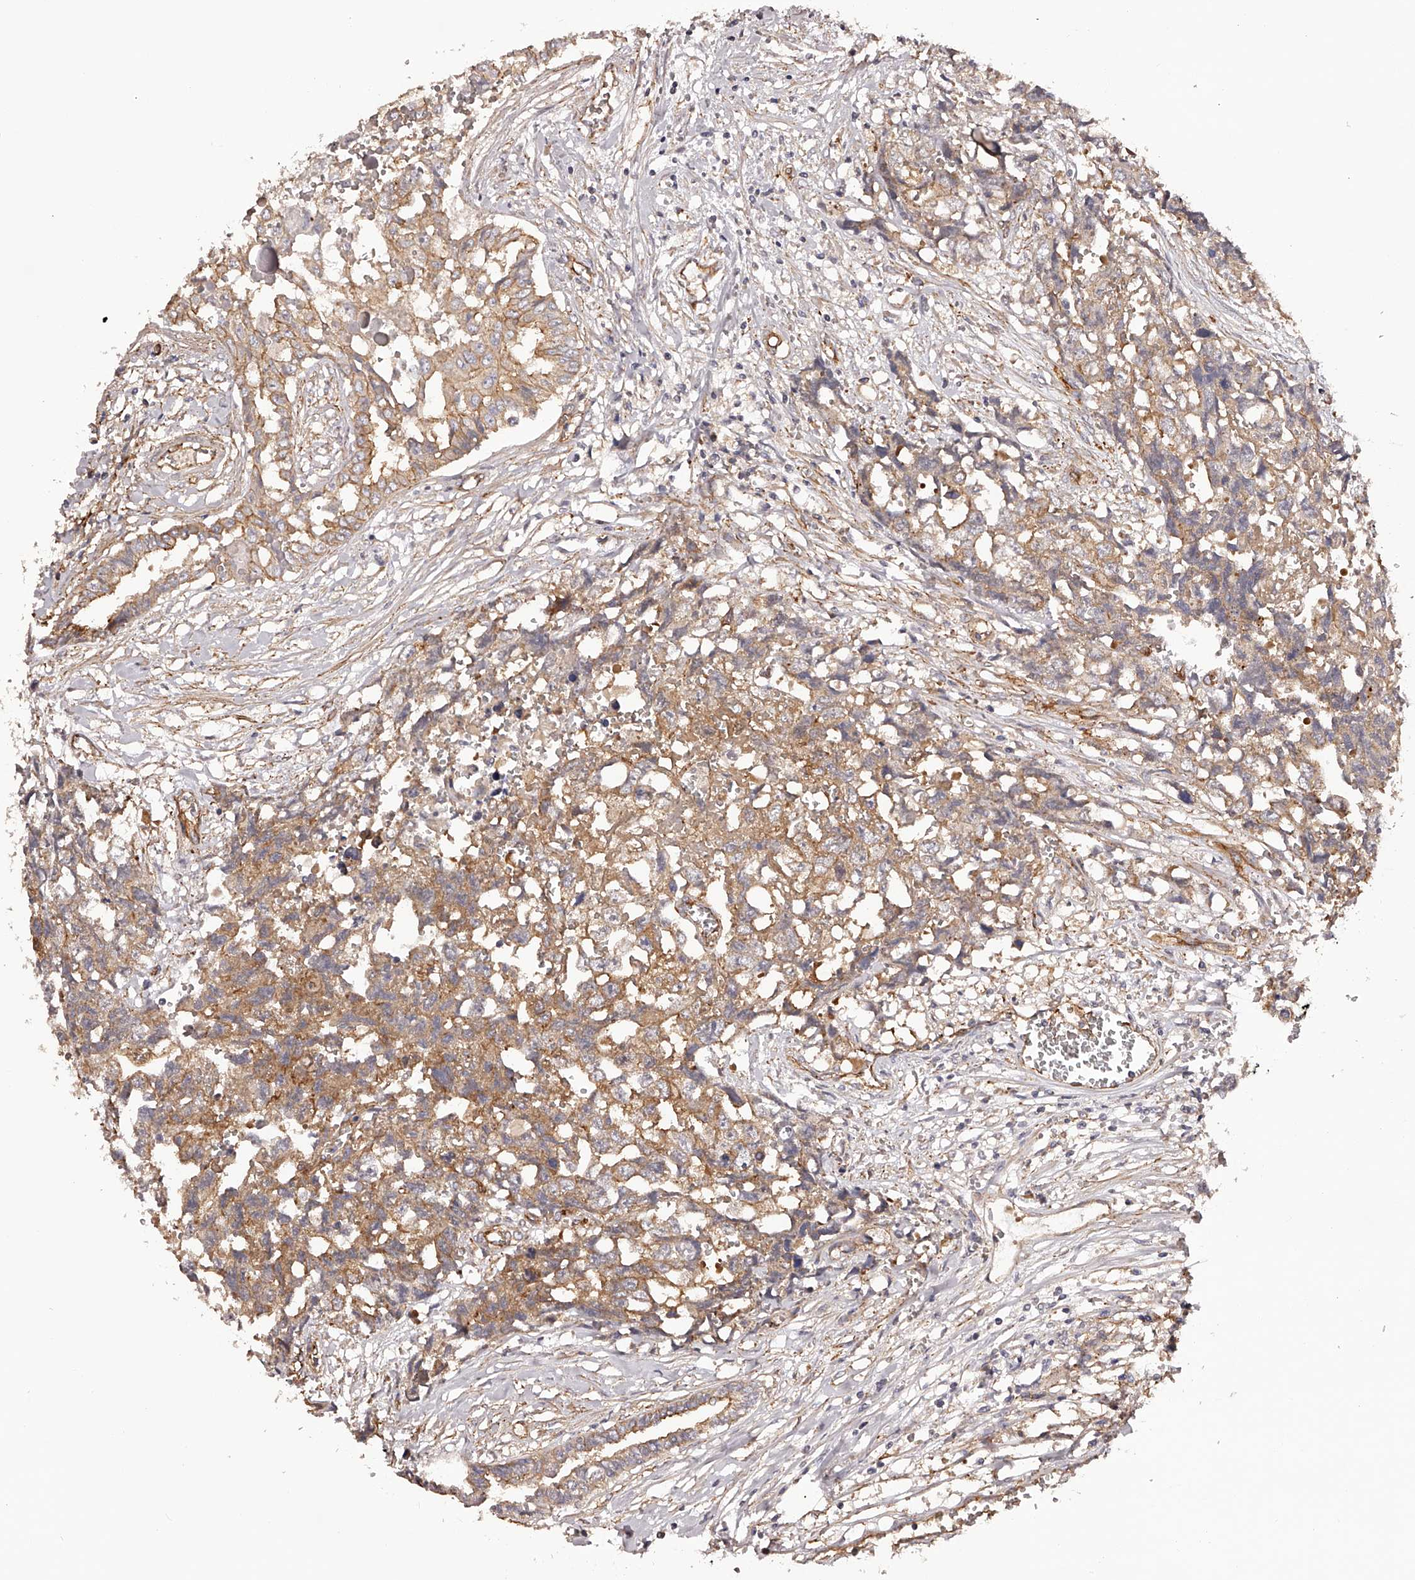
{"staining": {"intensity": "moderate", "quantity": ">75%", "location": "cytoplasmic/membranous"}, "tissue": "testis cancer", "cell_type": "Tumor cells", "image_type": "cancer", "snomed": [{"axis": "morphology", "description": "Carcinoma, Embryonal, NOS"}, {"axis": "topography", "description": "Testis"}], "caption": "A photomicrograph of human embryonal carcinoma (testis) stained for a protein demonstrates moderate cytoplasmic/membranous brown staining in tumor cells. The staining was performed using DAB to visualize the protein expression in brown, while the nuclei were stained in blue with hematoxylin (Magnification: 20x).", "gene": "LTV1", "patient": {"sex": "male", "age": 31}}